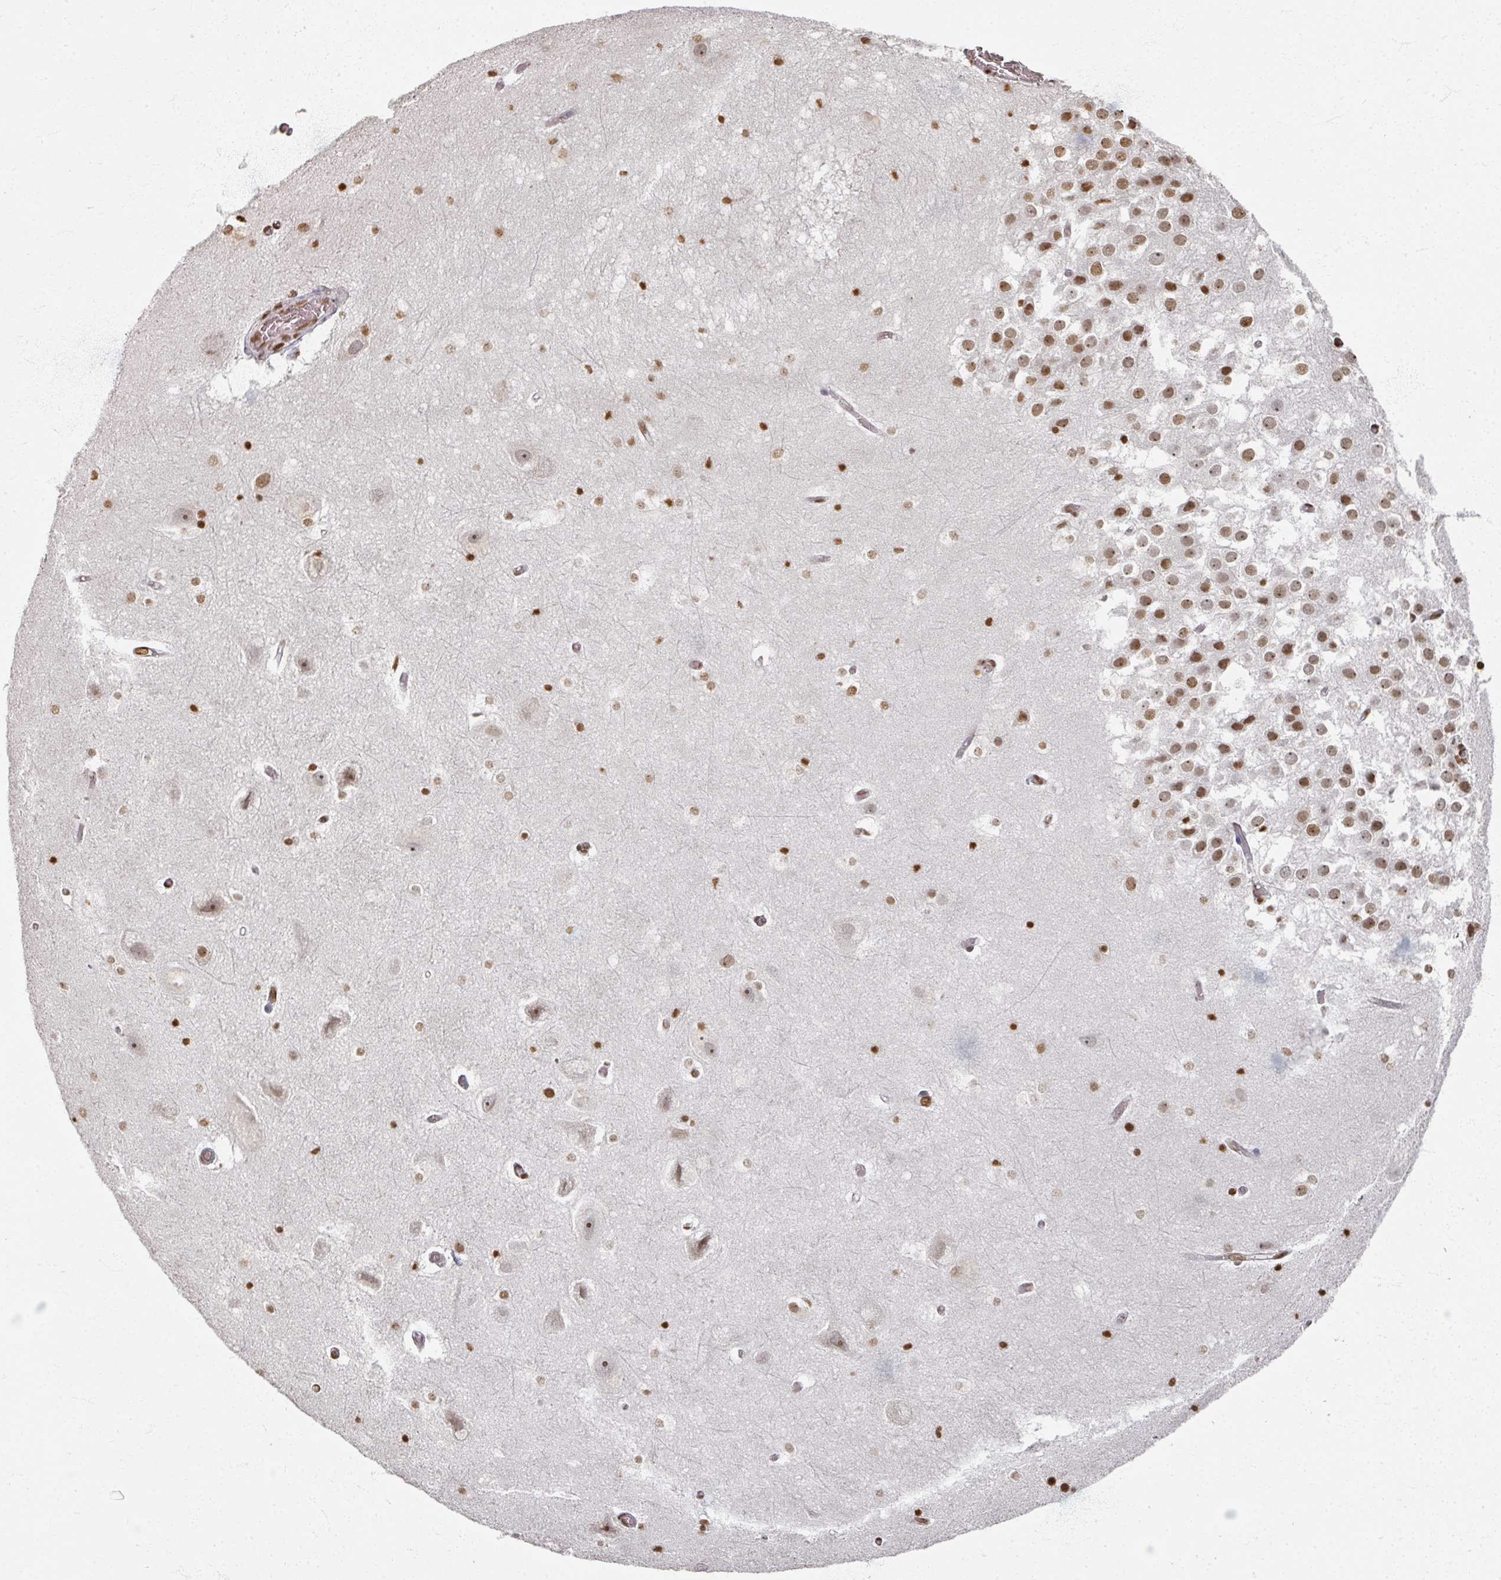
{"staining": {"intensity": "strong", "quantity": "25%-75%", "location": "nuclear"}, "tissue": "hippocampus", "cell_type": "Glial cells", "image_type": "normal", "snomed": [{"axis": "morphology", "description": "Normal tissue, NOS"}, {"axis": "topography", "description": "Hippocampus"}], "caption": "A brown stain shows strong nuclear staining of a protein in glial cells of benign human hippocampus.", "gene": "DCUN1D5", "patient": {"sex": "female", "age": 52}}